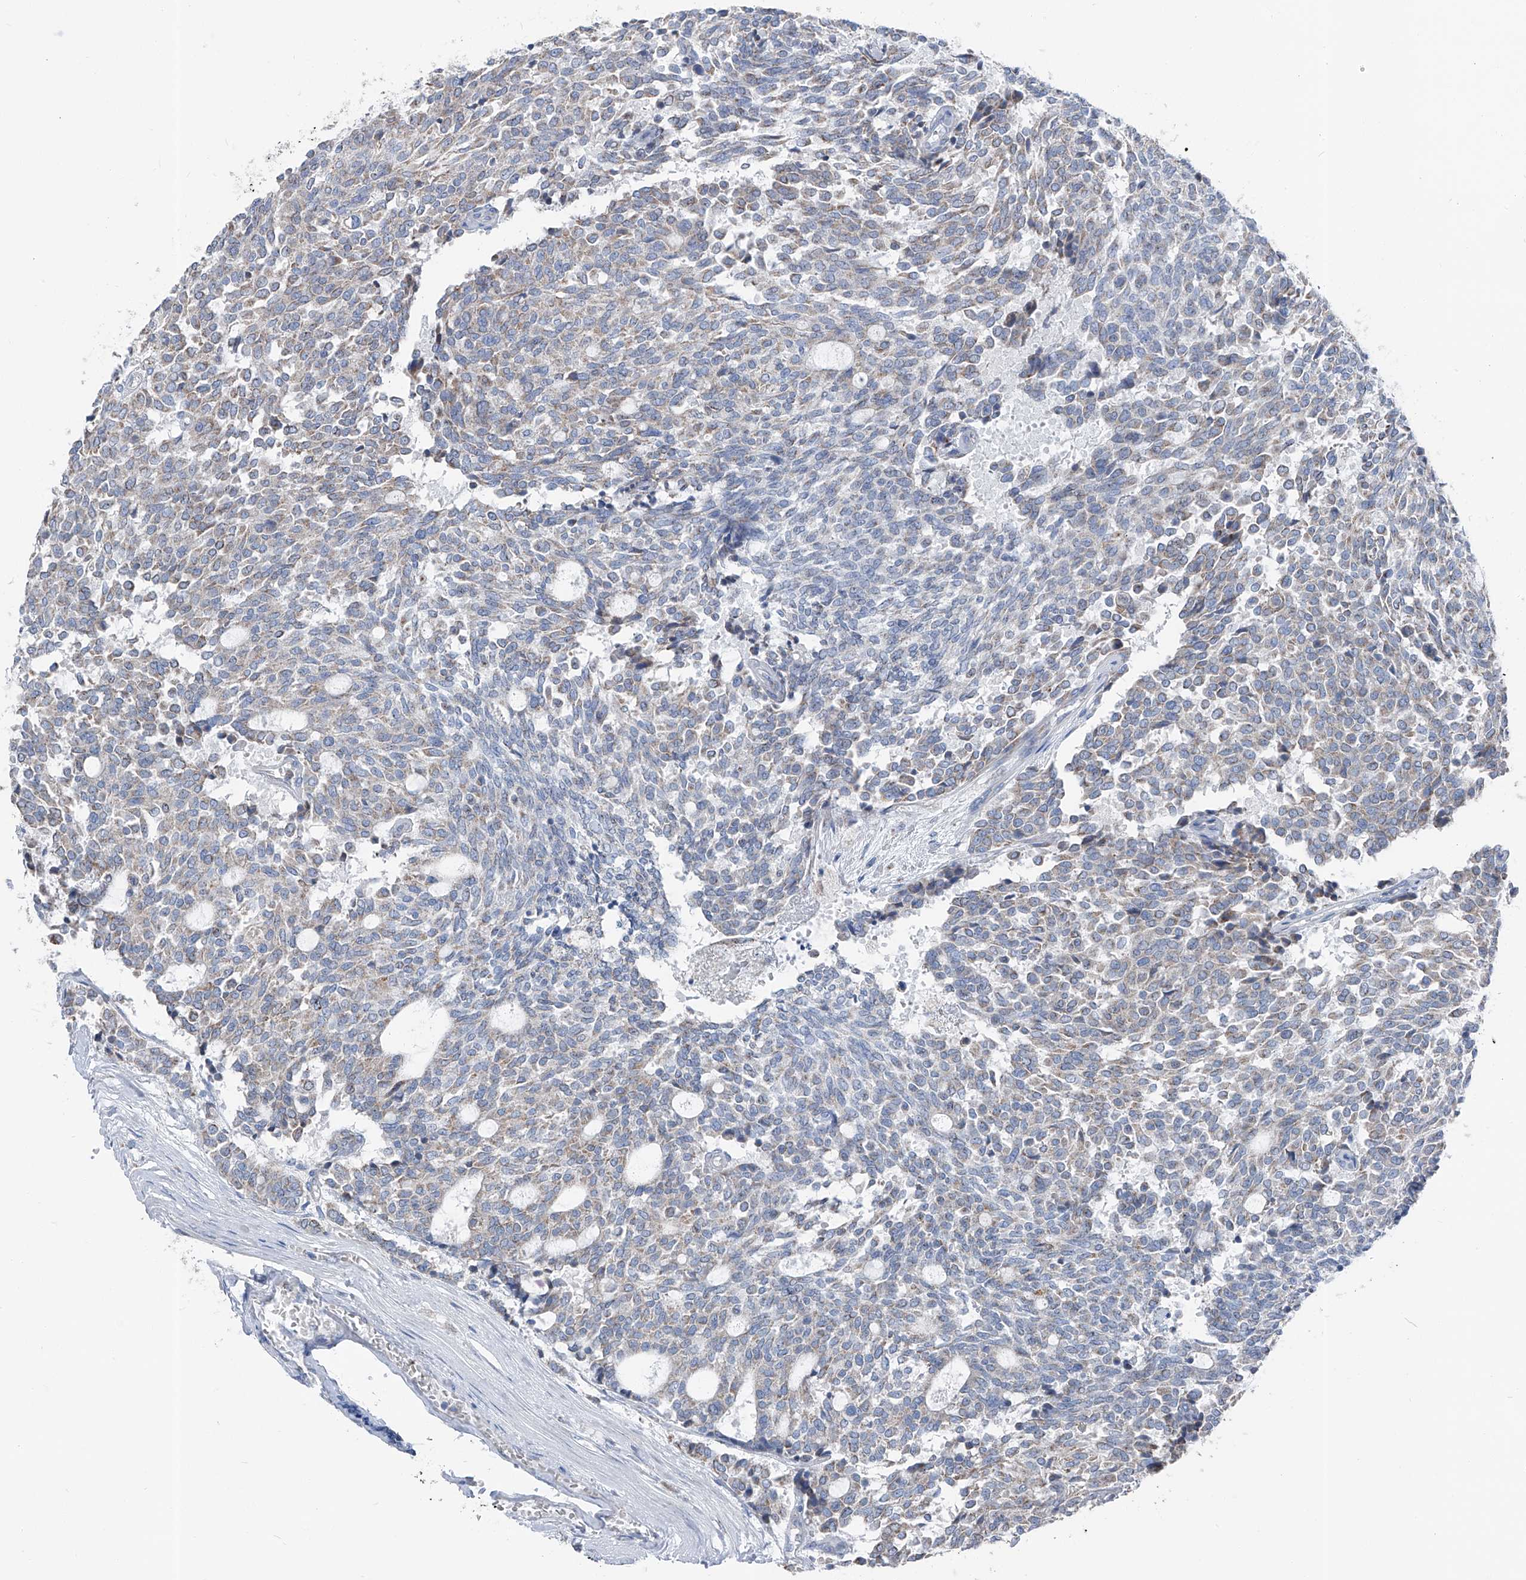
{"staining": {"intensity": "weak", "quantity": "<25%", "location": "cytoplasmic/membranous"}, "tissue": "carcinoid", "cell_type": "Tumor cells", "image_type": "cancer", "snomed": [{"axis": "morphology", "description": "Carcinoid, malignant, NOS"}, {"axis": "topography", "description": "Pancreas"}], "caption": "Tumor cells show no significant positivity in carcinoid (malignant).", "gene": "AGPS", "patient": {"sex": "female", "age": 54}}